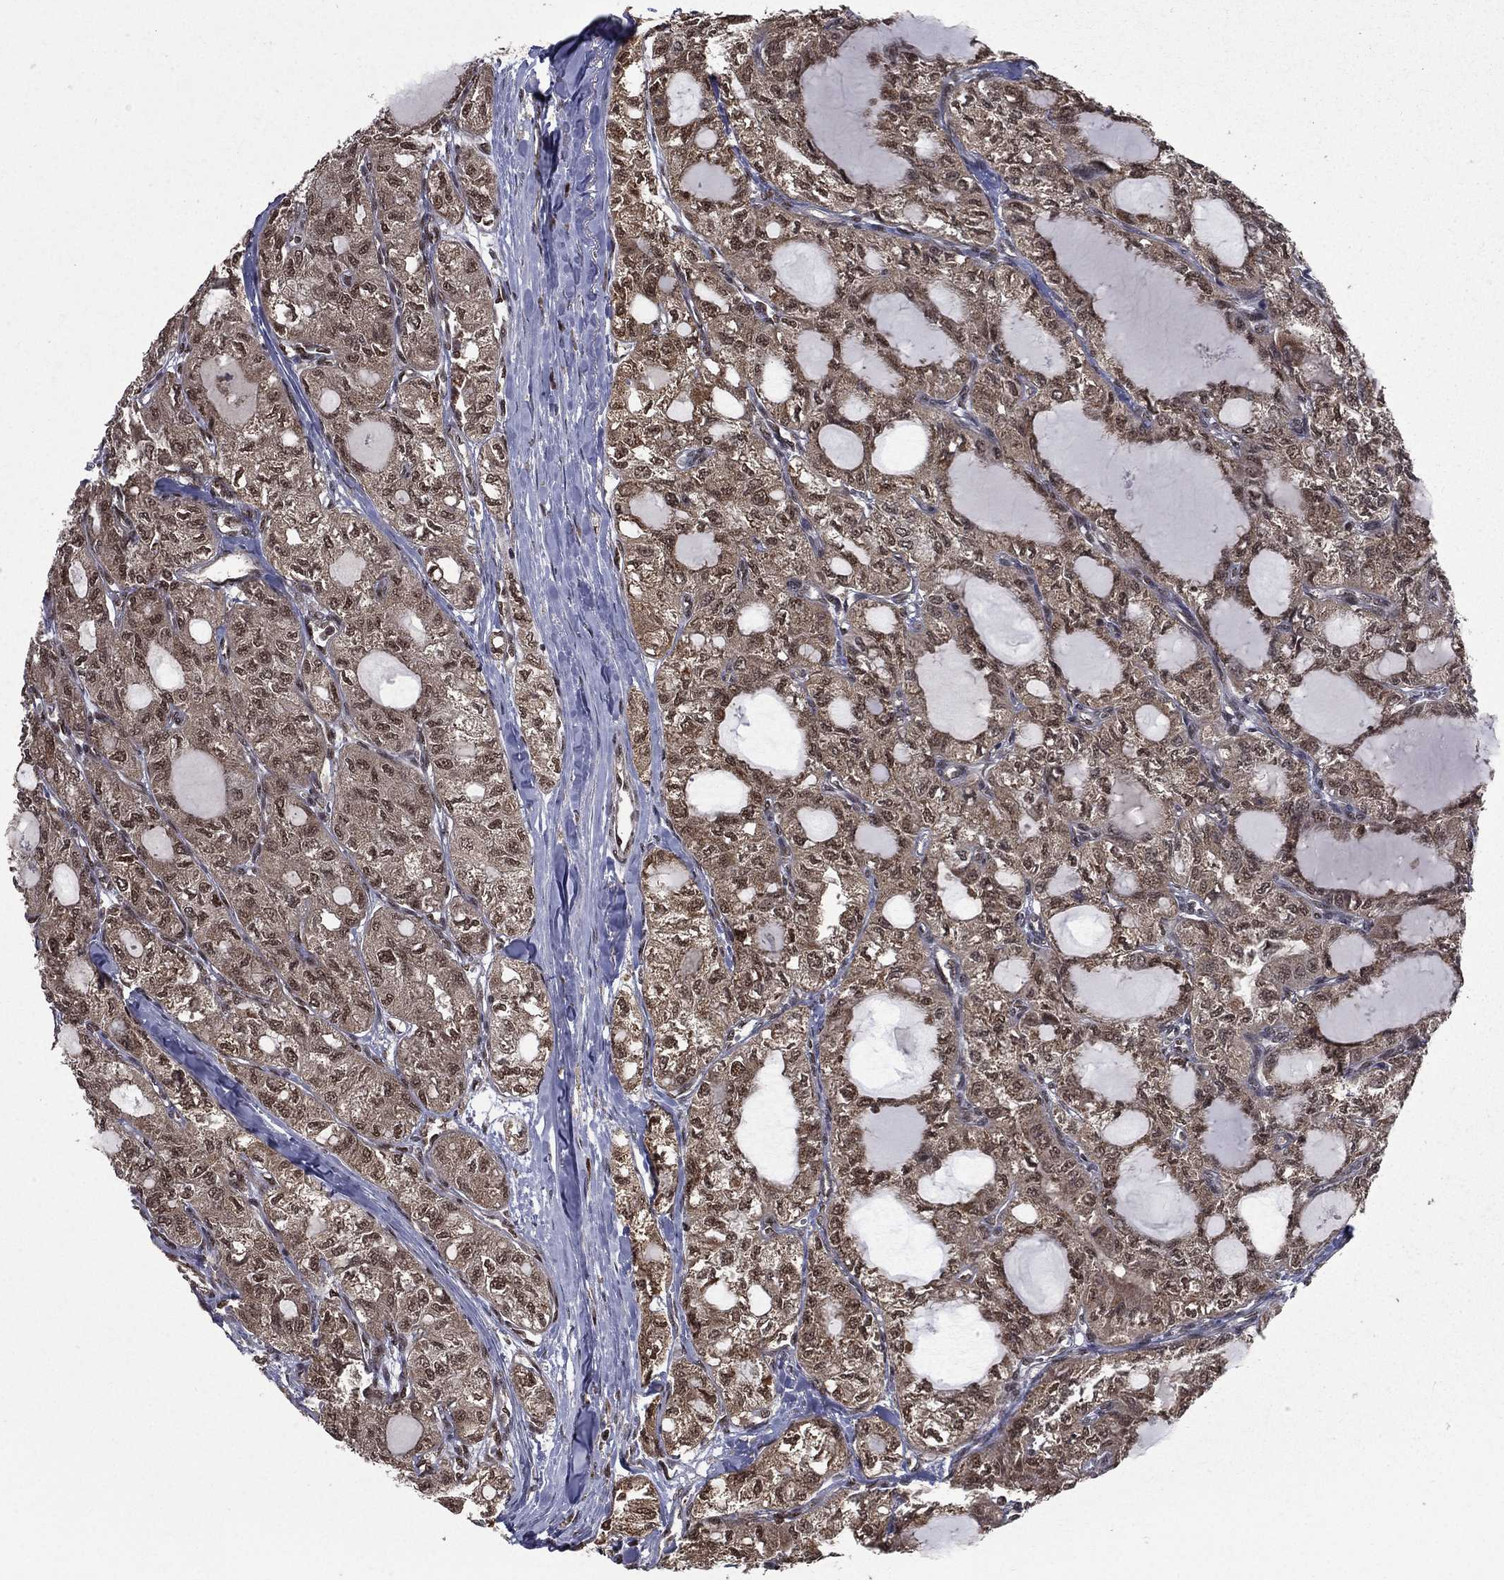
{"staining": {"intensity": "moderate", "quantity": "25%-75%", "location": "nuclear"}, "tissue": "thyroid cancer", "cell_type": "Tumor cells", "image_type": "cancer", "snomed": [{"axis": "morphology", "description": "Follicular adenoma carcinoma, NOS"}, {"axis": "topography", "description": "Thyroid gland"}], "caption": "A medium amount of moderate nuclear expression is identified in approximately 25%-75% of tumor cells in thyroid cancer (follicular adenoma carcinoma) tissue.", "gene": "JMJD6", "patient": {"sex": "male", "age": 75}}